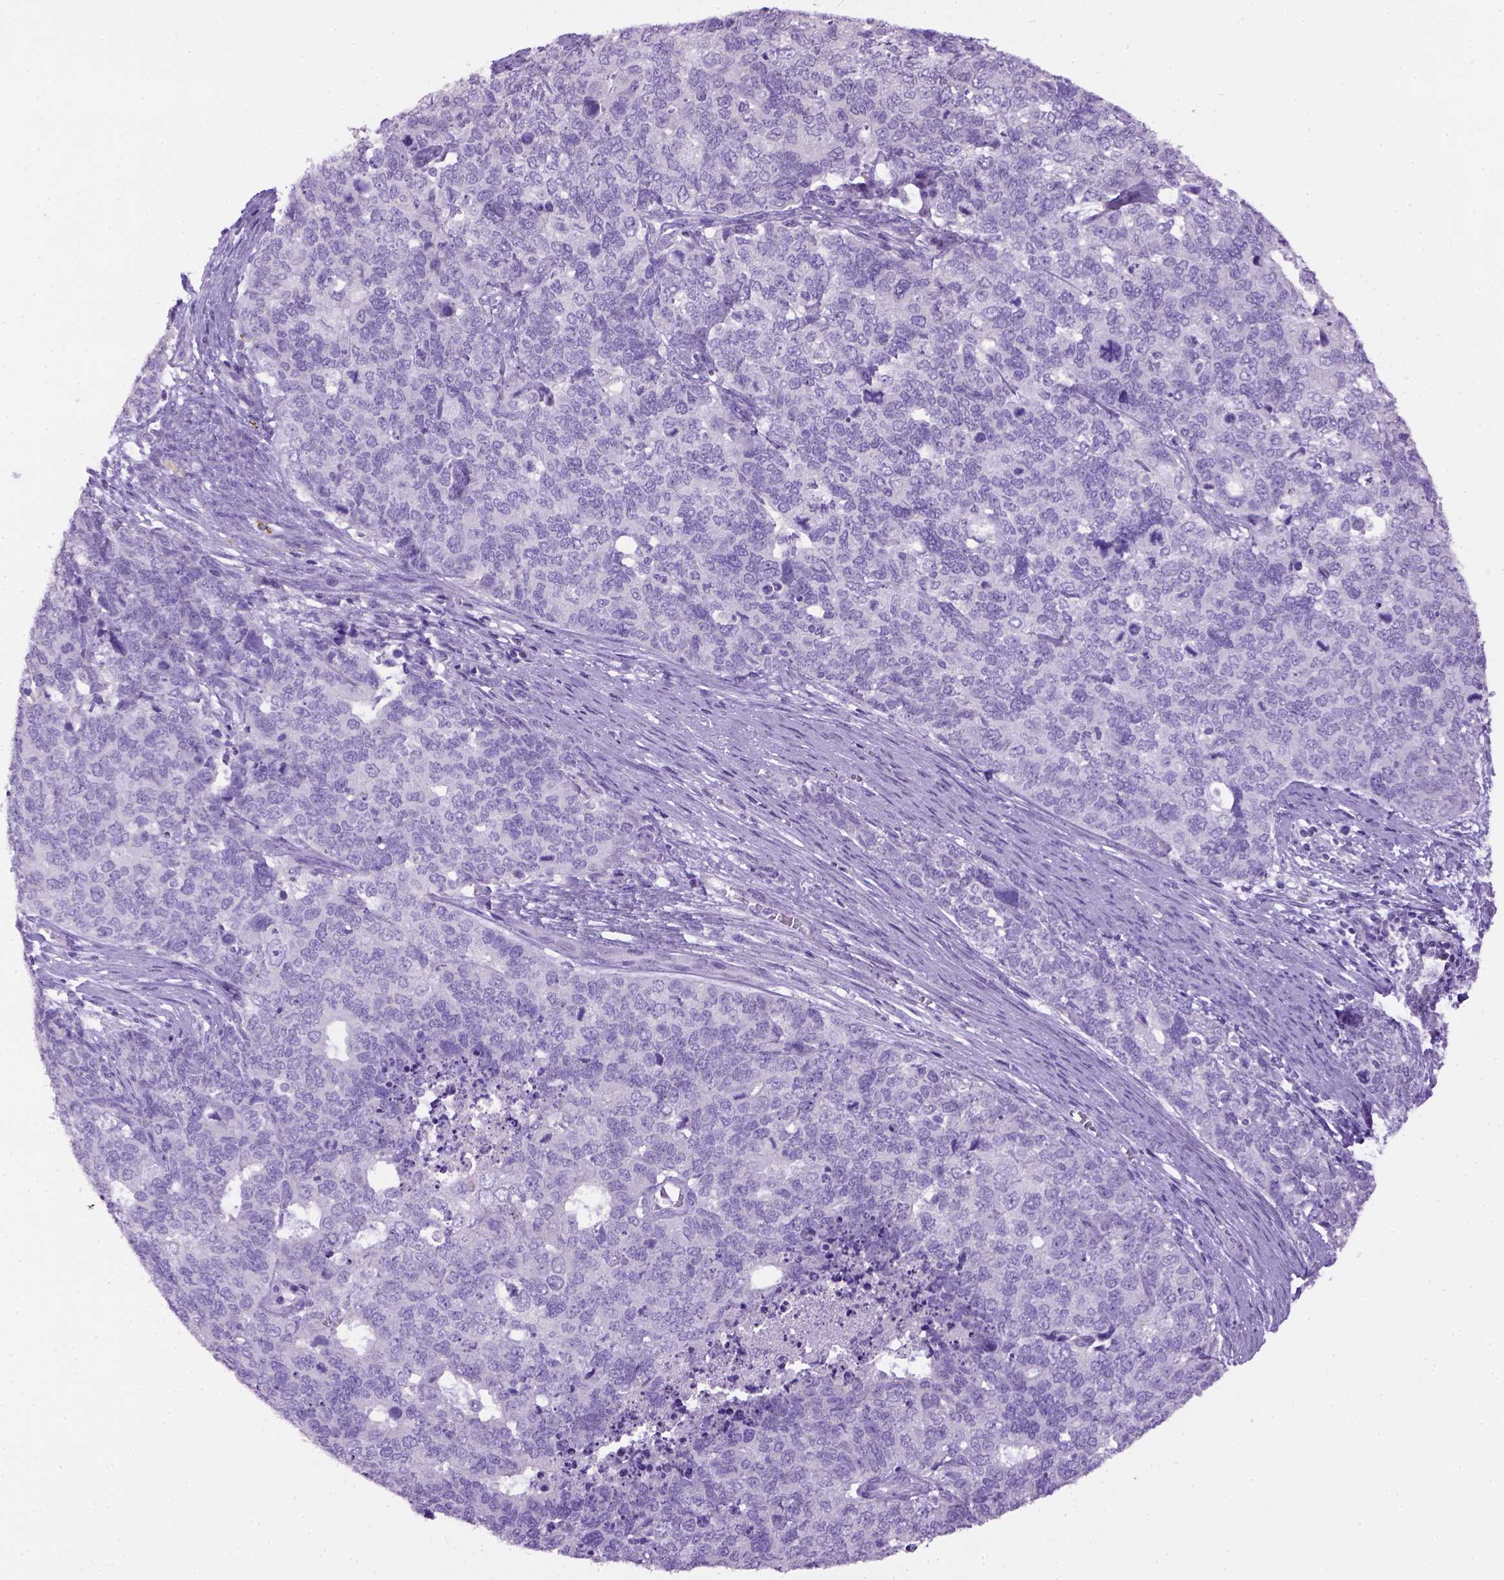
{"staining": {"intensity": "negative", "quantity": "none", "location": "none"}, "tissue": "cervical cancer", "cell_type": "Tumor cells", "image_type": "cancer", "snomed": [{"axis": "morphology", "description": "Squamous cell carcinoma, NOS"}, {"axis": "topography", "description": "Cervix"}], "caption": "This histopathology image is of cervical squamous cell carcinoma stained with immunohistochemistry (IHC) to label a protein in brown with the nuclei are counter-stained blue. There is no staining in tumor cells.", "gene": "CYP24A1", "patient": {"sex": "female", "age": 63}}